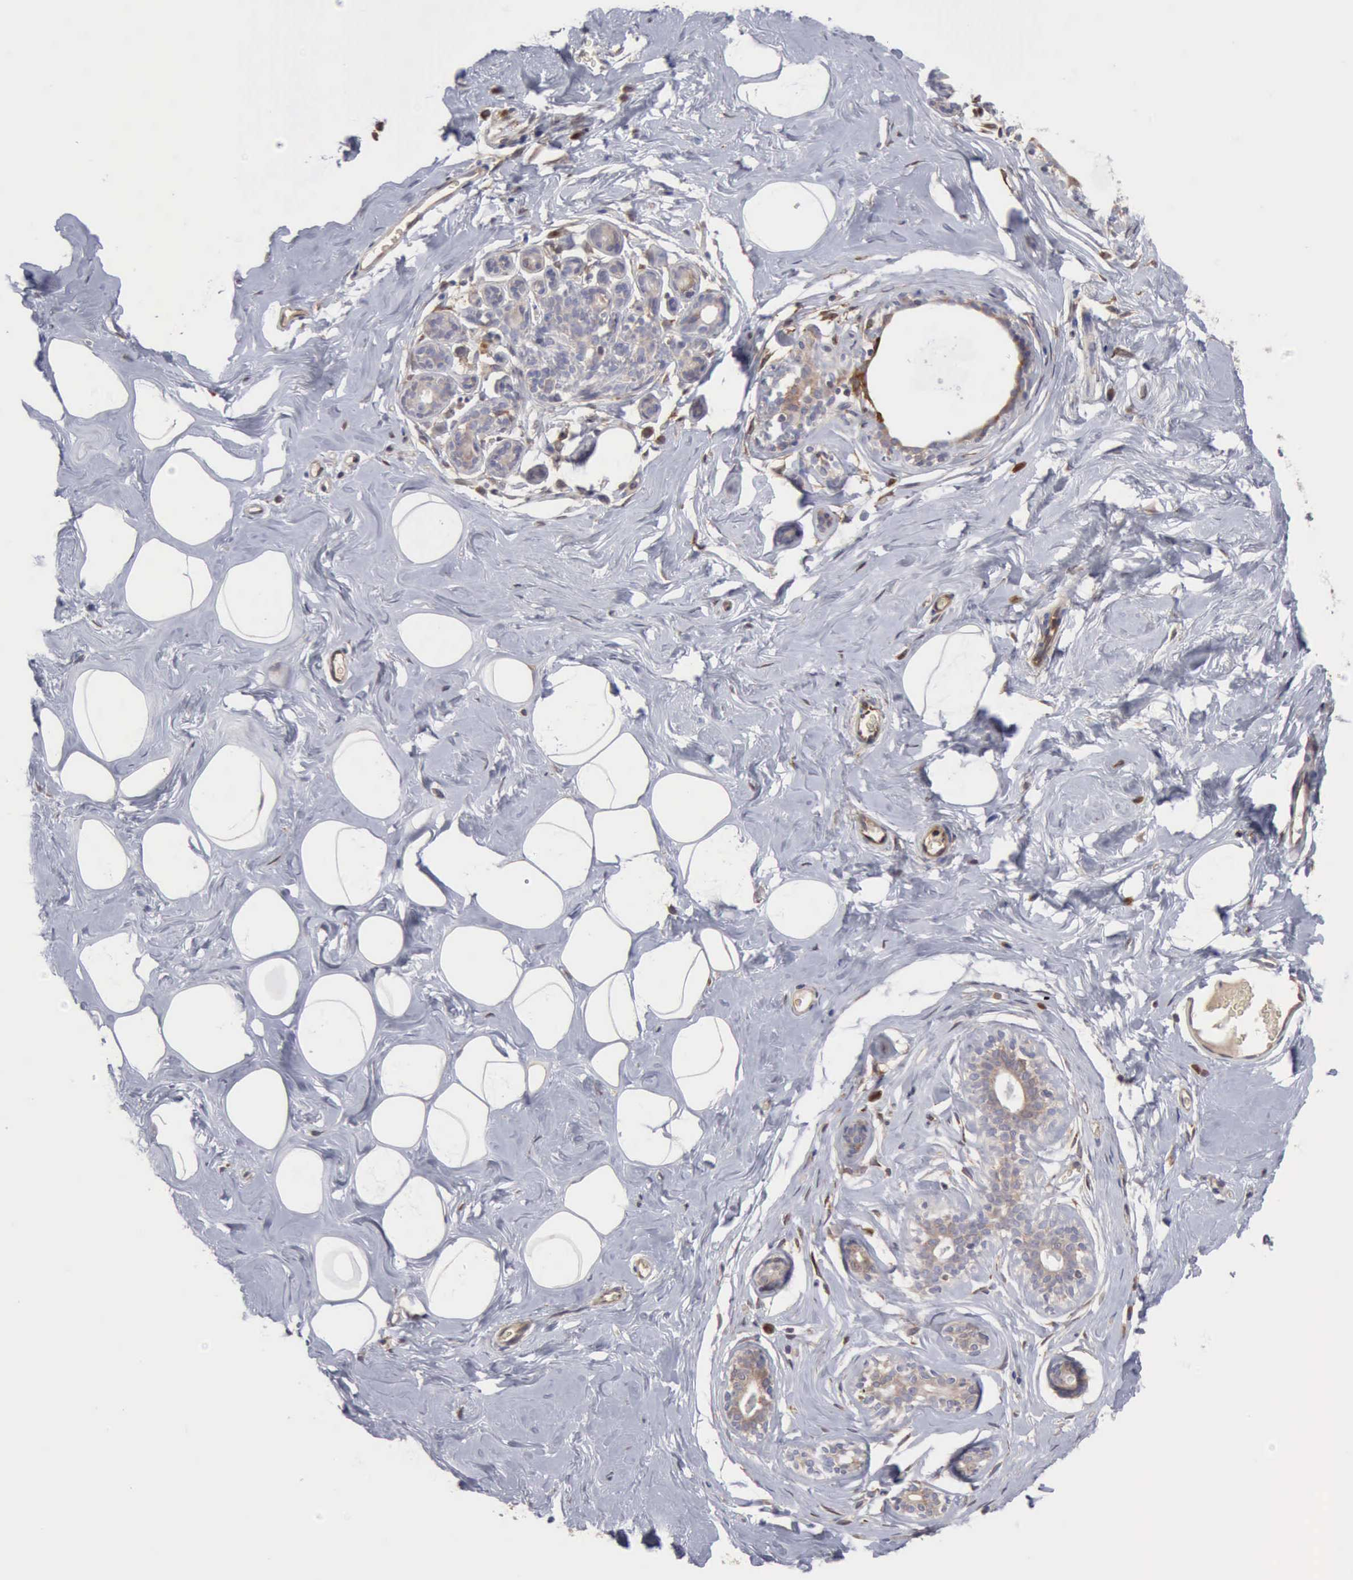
{"staining": {"intensity": "negative", "quantity": "none", "location": "none"}, "tissue": "breast", "cell_type": "Adipocytes", "image_type": "normal", "snomed": [{"axis": "morphology", "description": "Normal tissue, NOS"}, {"axis": "morphology", "description": "Fibrosis, NOS"}, {"axis": "topography", "description": "Breast"}], "caption": "This is a image of immunohistochemistry staining of normal breast, which shows no positivity in adipocytes. (DAB immunohistochemistry (IHC), high magnification).", "gene": "APOL2", "patient": {"sex": "female", "age": 39}}